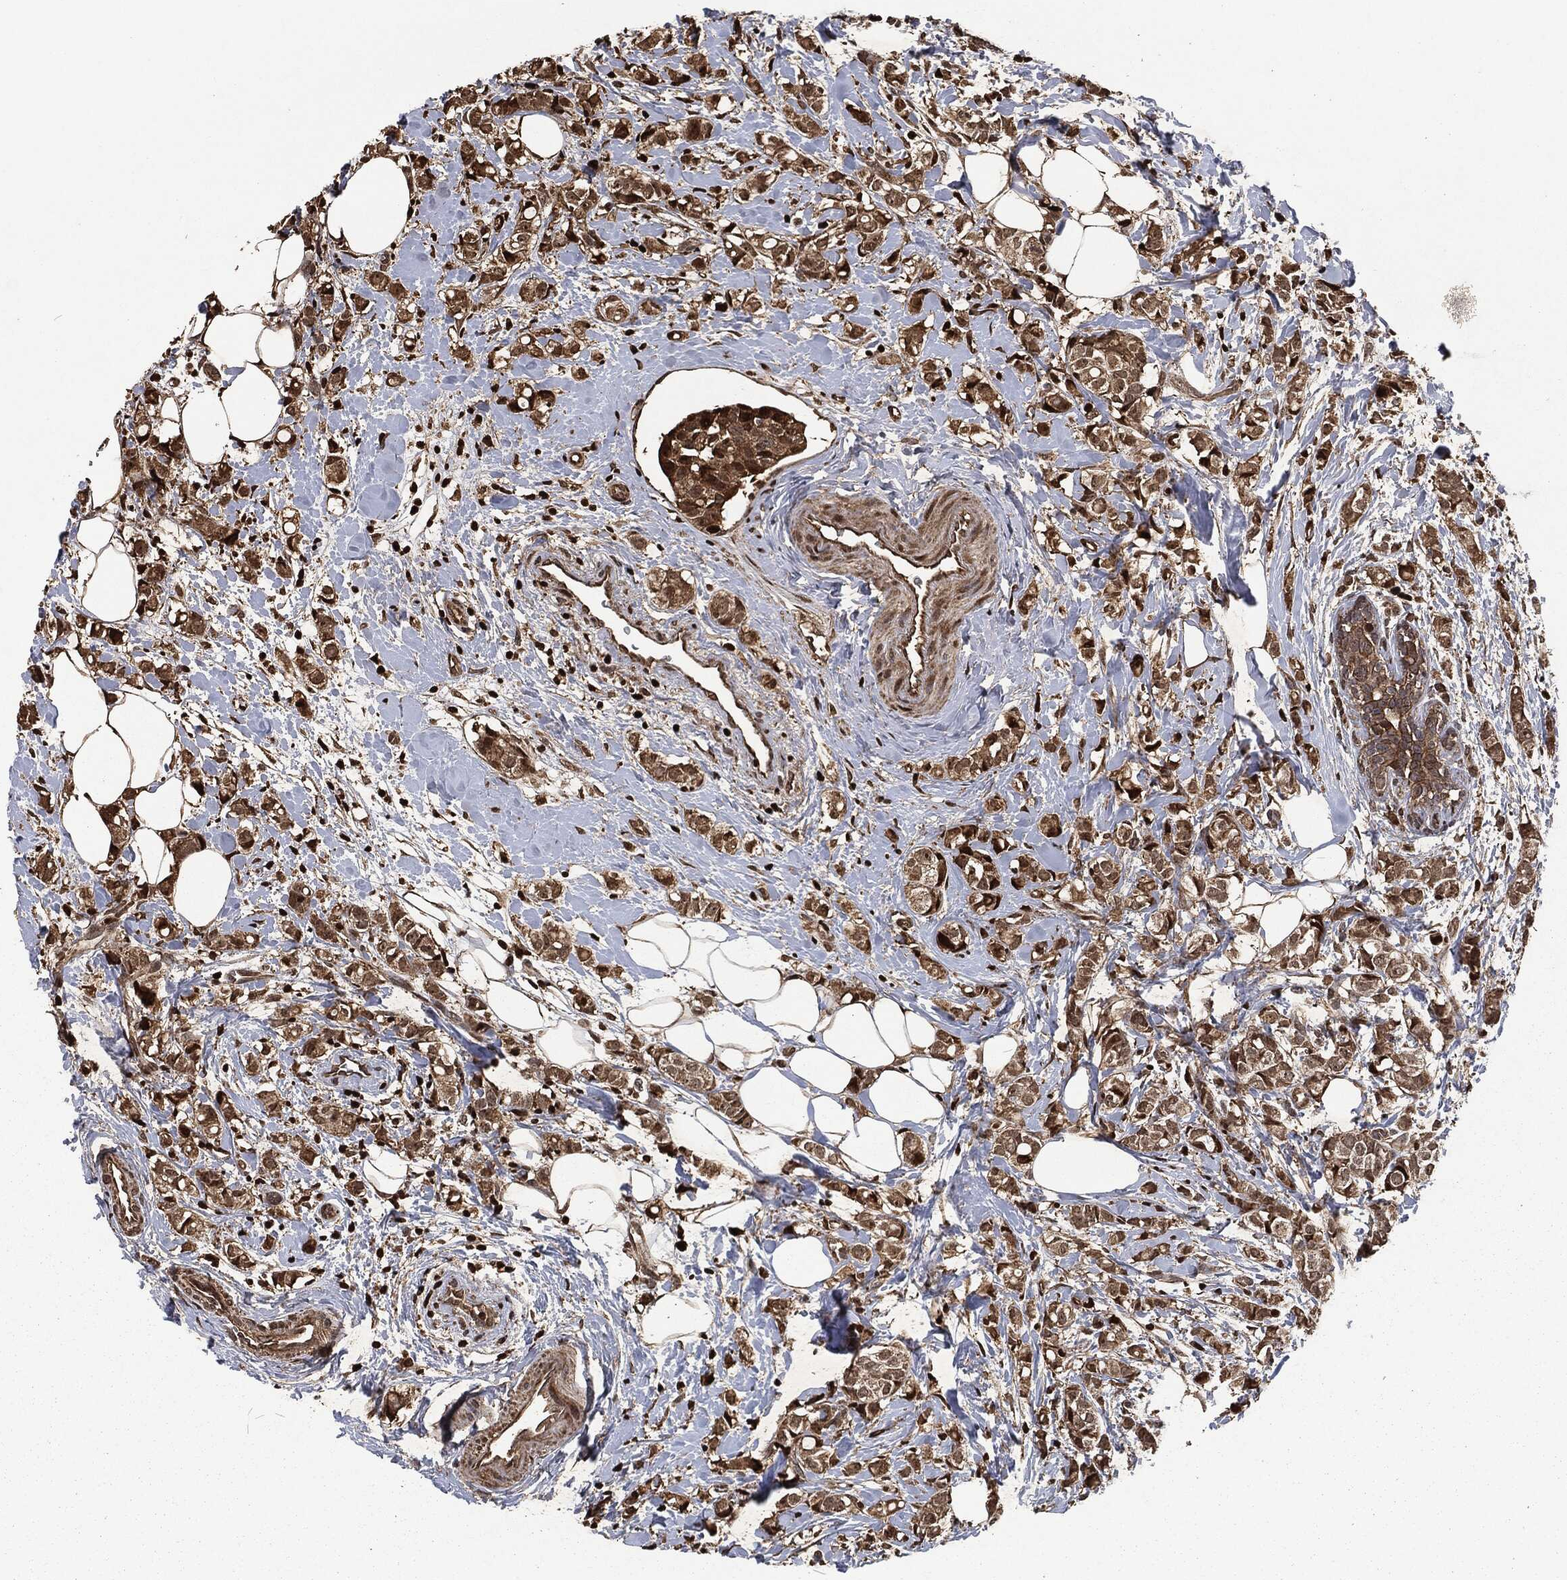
{"staining": {"intensity": "strong", "quantity": "<25%", "location": "cytoplasmic/membranous,nuclear"}, "tissue": "breast cancer", "cell_type": "Tumor cells", "image_type": "cancer", "snomed": [{"axis": "morphology", "description": "Normal tissue, NOS"}, {"axis": "morphology", "description": "Duct carcinoma"}, {"axis": "topography", "description": "Breast"}], "caption": "The micrograph demonstrates a brown stain indicating the presence of a protein in the cytoplasmic/membranous and nuclear of tumor cells in breast invasive ductal carcinoma.", "gene": "SNAI1", "patient": {"sex": "female", "age": 44}}